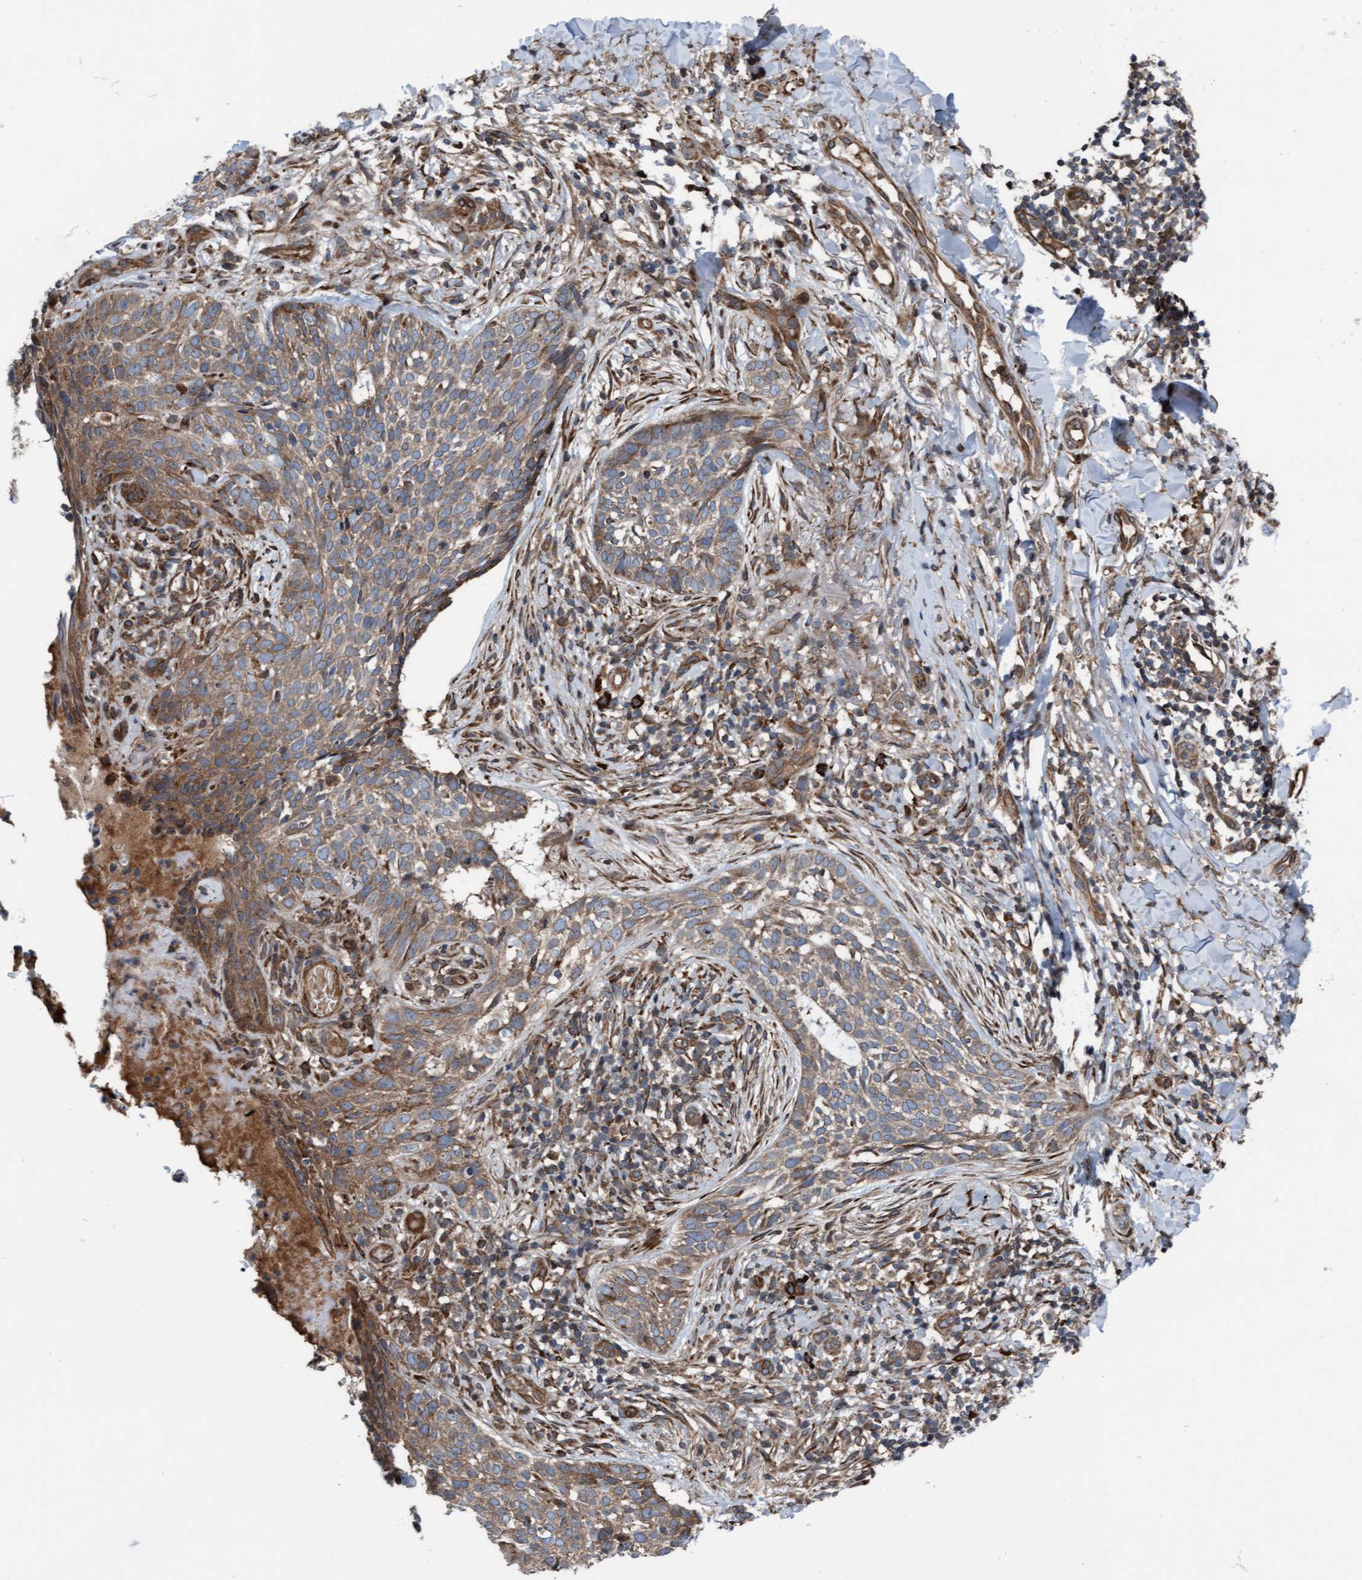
{"staining": {"intensity": "weak", "quantity": ">75%", "location": "cytoplasmic/membranous"}, "tissue": "skin cancer", "cell_type": "Tumor cells", "image_type": "cancer", "snomed": [{"axis": "morphology", "description": "Normal tissue, NOS"}, {"axis": "morphology", "description": "Basal cell carcinoma"}, {"axis": "topography", "description": "Skin"}], "caption": "IHC (DAB (3,3'-diaminobenzidine)) staining of human skin cancer (basal cell carcinoma) shows weak cytoplasmic/membranous protein staining in approximately >75% of tumor cells. The protein of interest is shown in brown color, while the nuclei are stained blue.", "gene": "RAP1GAP2", "patient": {"sex": "male", "age": 67}}